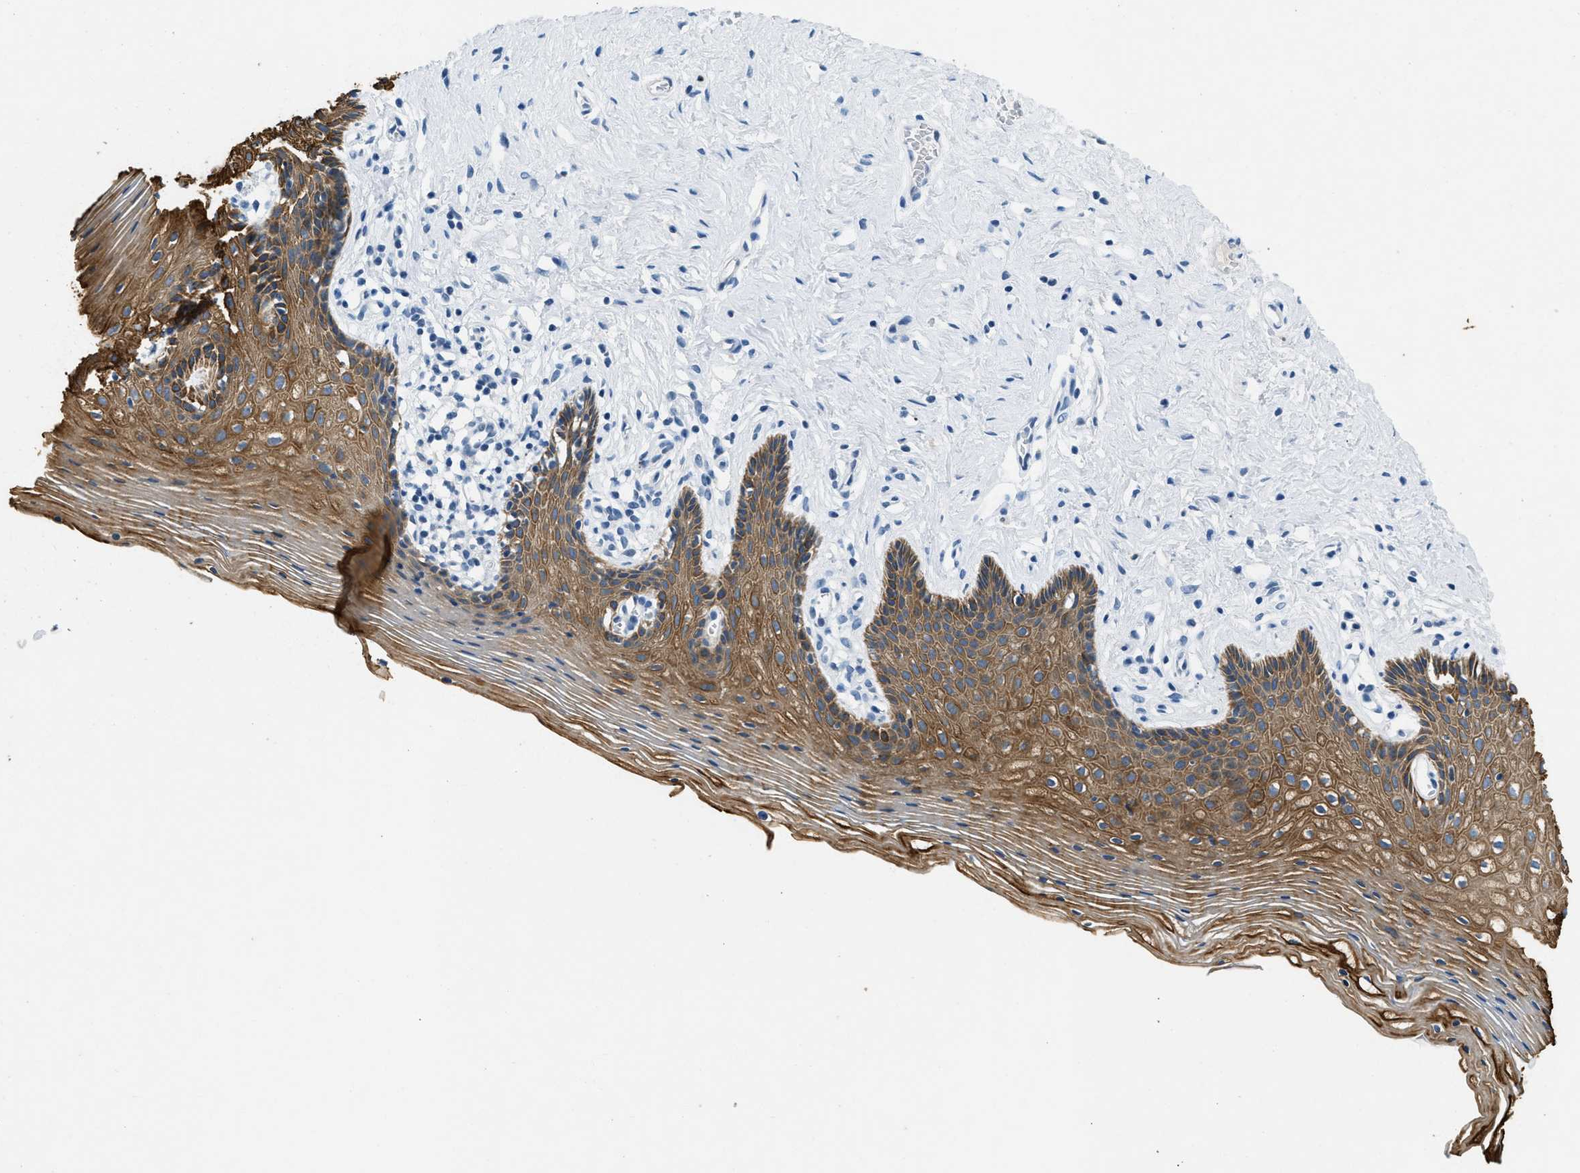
{"staining": {"intensity": "moderate", "quantity": ">75%", "location": "cytoplasmic/membranous"}, "tissue": "vagina", "cell_type": "Squamous epithelial cells", "image_type": "normal", "snomed": [{"axis": "morphology", "description": "Normal tissue, NOS"}, {"axis": "topography", "description": "Vagina"}], "caption": "Protein expression by immunohistochemistry (IHC) demonstrates moderate cytoplasmic/membranous positivity in approximately >75% of squamous epithelial cells in benign vagina. Immunohistochemistry stains the protein in brown and the nuclei are stained blue.", "gene": "CFAP20", "patient": {"sex": "female", "age": 32}}